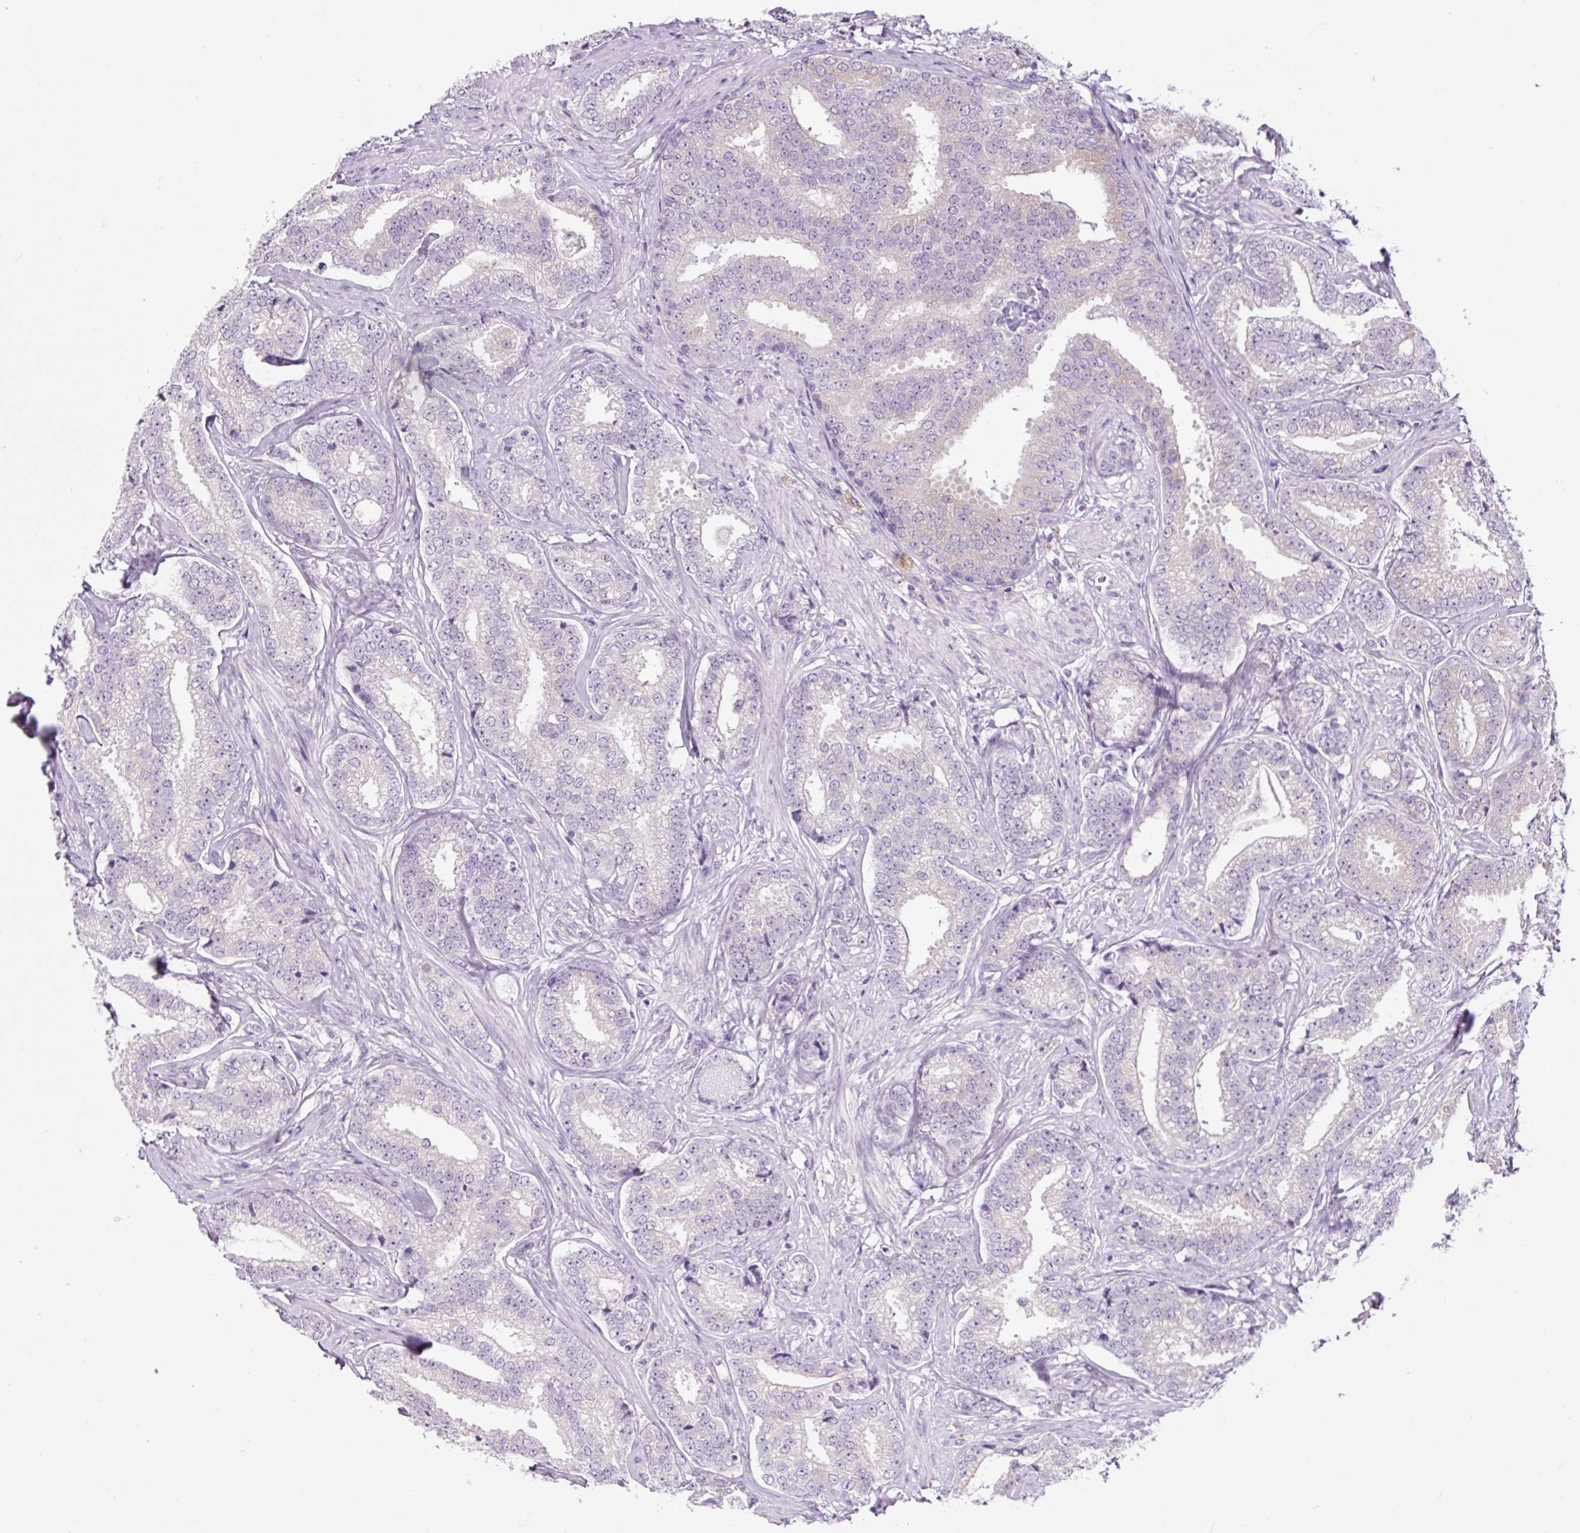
{"staining": {"intensity": "negative", "quantity": "none", "location": "none"}, "tissue": "prostate cancer", "cell_type": "Tumor cells", "image_type": "cancer", "snomed": [{"axis": "morphology", "description": "Adenocarcinoma, Low grade"}, {"axis": "topography", "description": "Prostate"}], "caption": "Immunohistochemistry of human prostate cancer reveals no expression in tumor cells.", "gene": "GORASP1", "patient": {"sex": "male", "age": 63}}